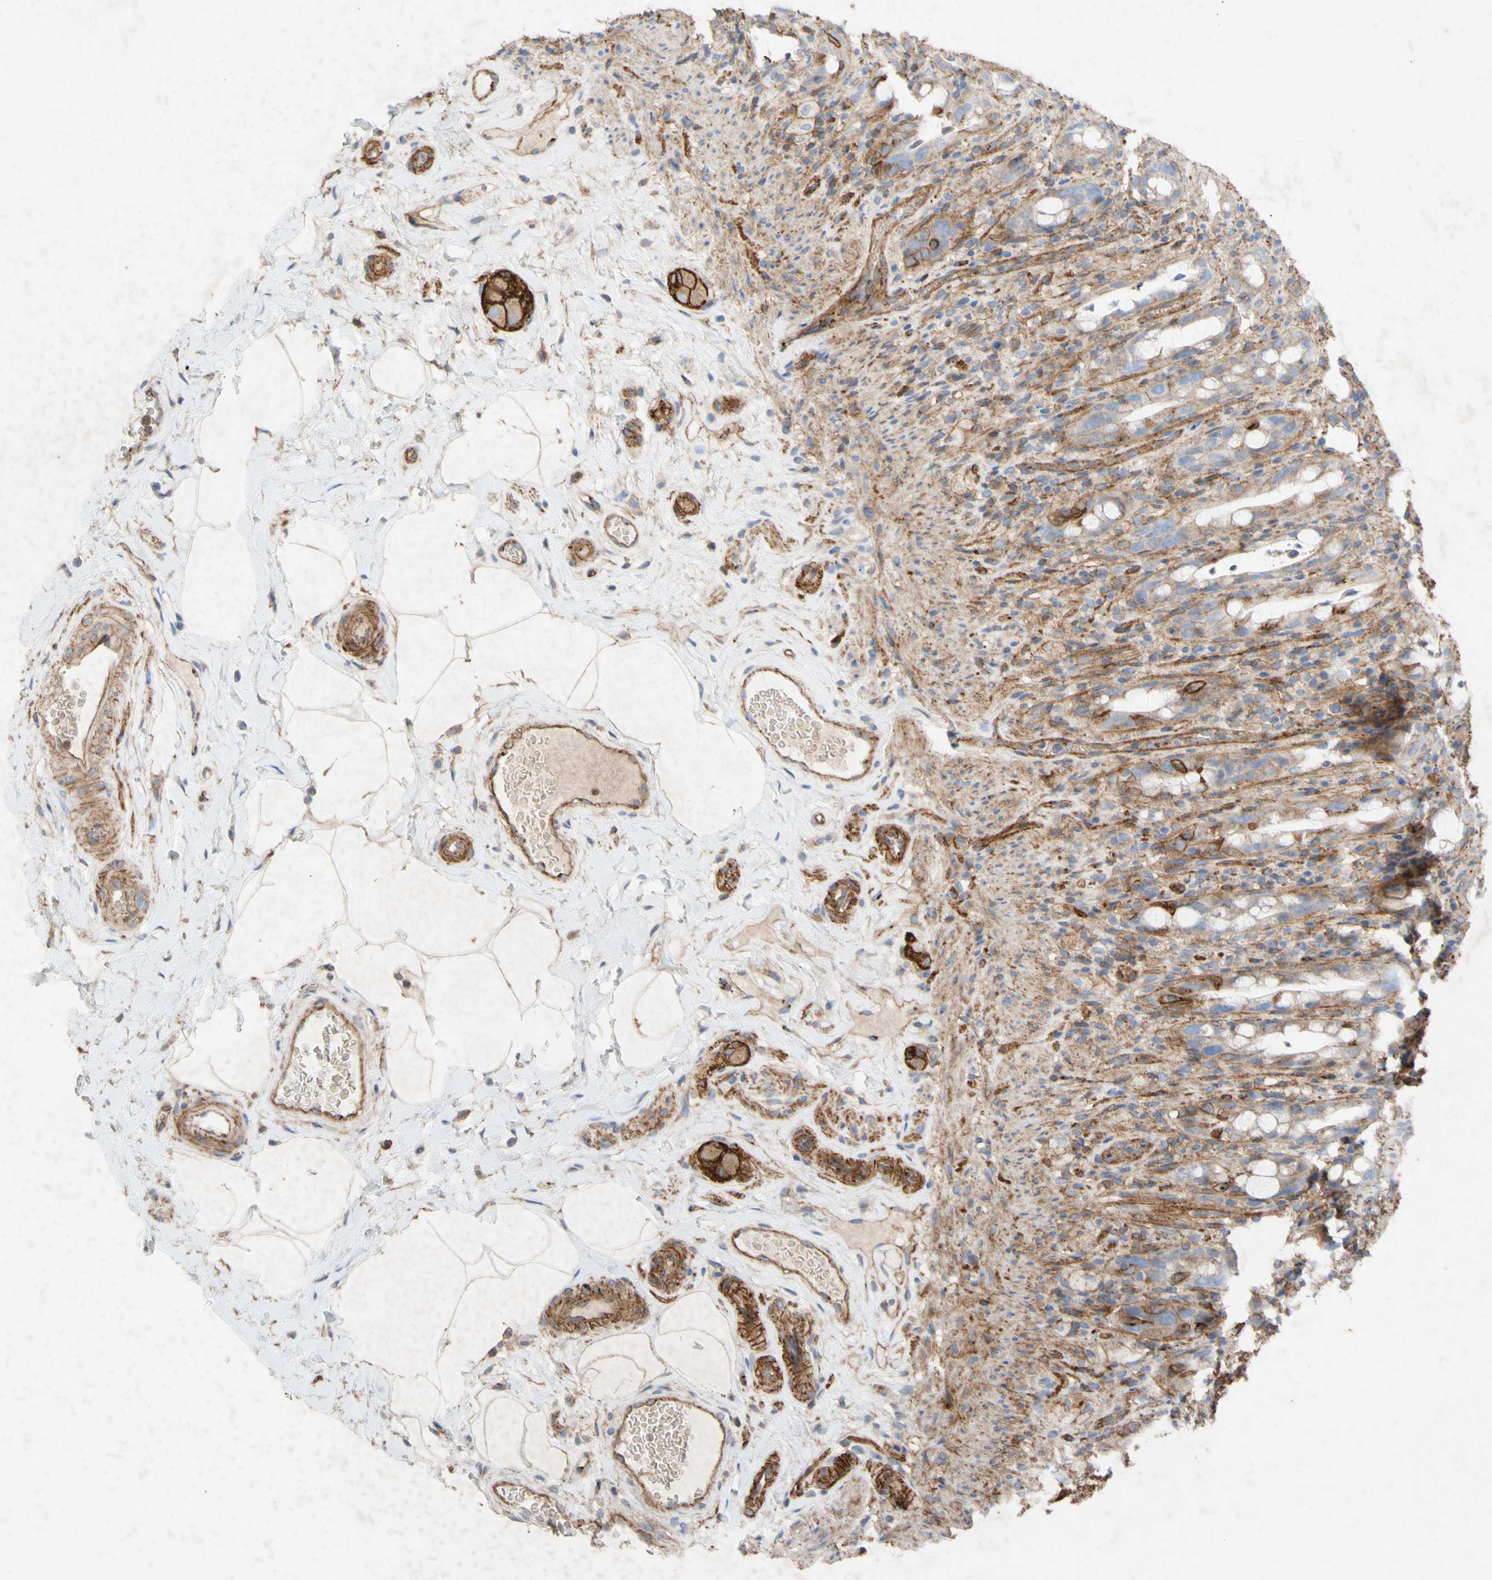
{"staining": {"intensity": "strong", "quantity": "25%-75%", "location": "cytoplasmic/membranous"}, "tissue": "rectum", "cell_type": "Glandular cells", "image_type": "normal", "snomed": [{"axis": "morphology", "description": "Normal tissue, NOS"}, {"axis": "topography", "description": "Rectum"}], "caption": "The histopathology image displays staining of normal rectum, revealing strong cytoplasmic/membranous protein staining (brown color) within glandular cells.", "gene": "ATP2A3", "patient": {"sex": "male", "age": 44}}